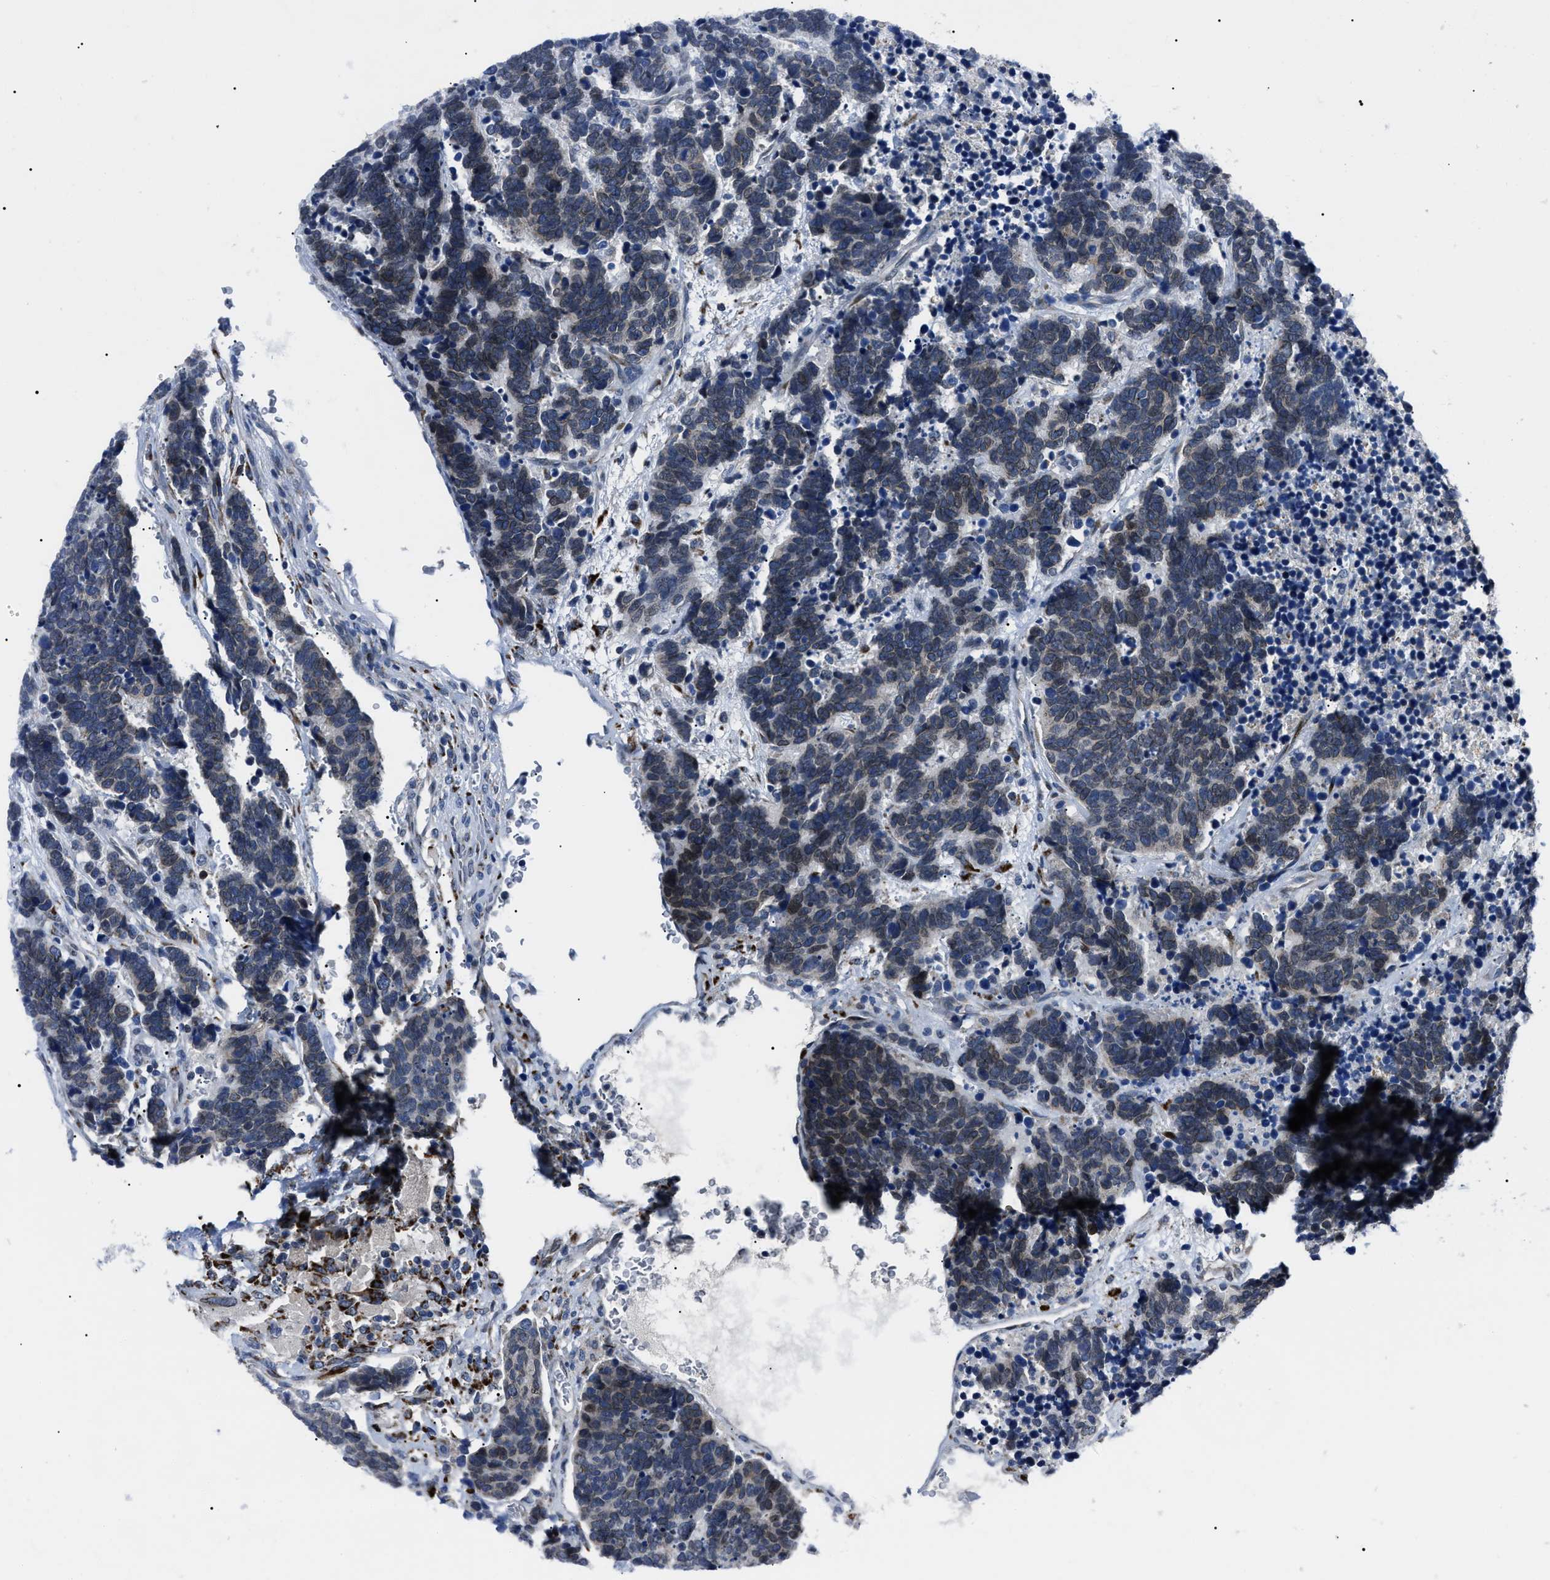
{"staining": {"intensity": "weak", "quantity": ">75%", "location": "cytoplasmic/membranous"}, "tissue": "carcinoid", "cell_type": "Tumor cells", "image_type": "cancer", "snomed": [{"axis": "morphology", "description": "Carcinoma, NOS"}, {"axis": "morphology", "description": "Carcinoid, malignant, NOS"}, {"axis": "topography", "description": "Urinary bladder"}], "caption": "Carcinoid stained for a protein reveals weak cytoplasmic/membranous positivity in tumor cells.", "gene": "LRRC14", "patient": {"sex": "male", "age": 57}}